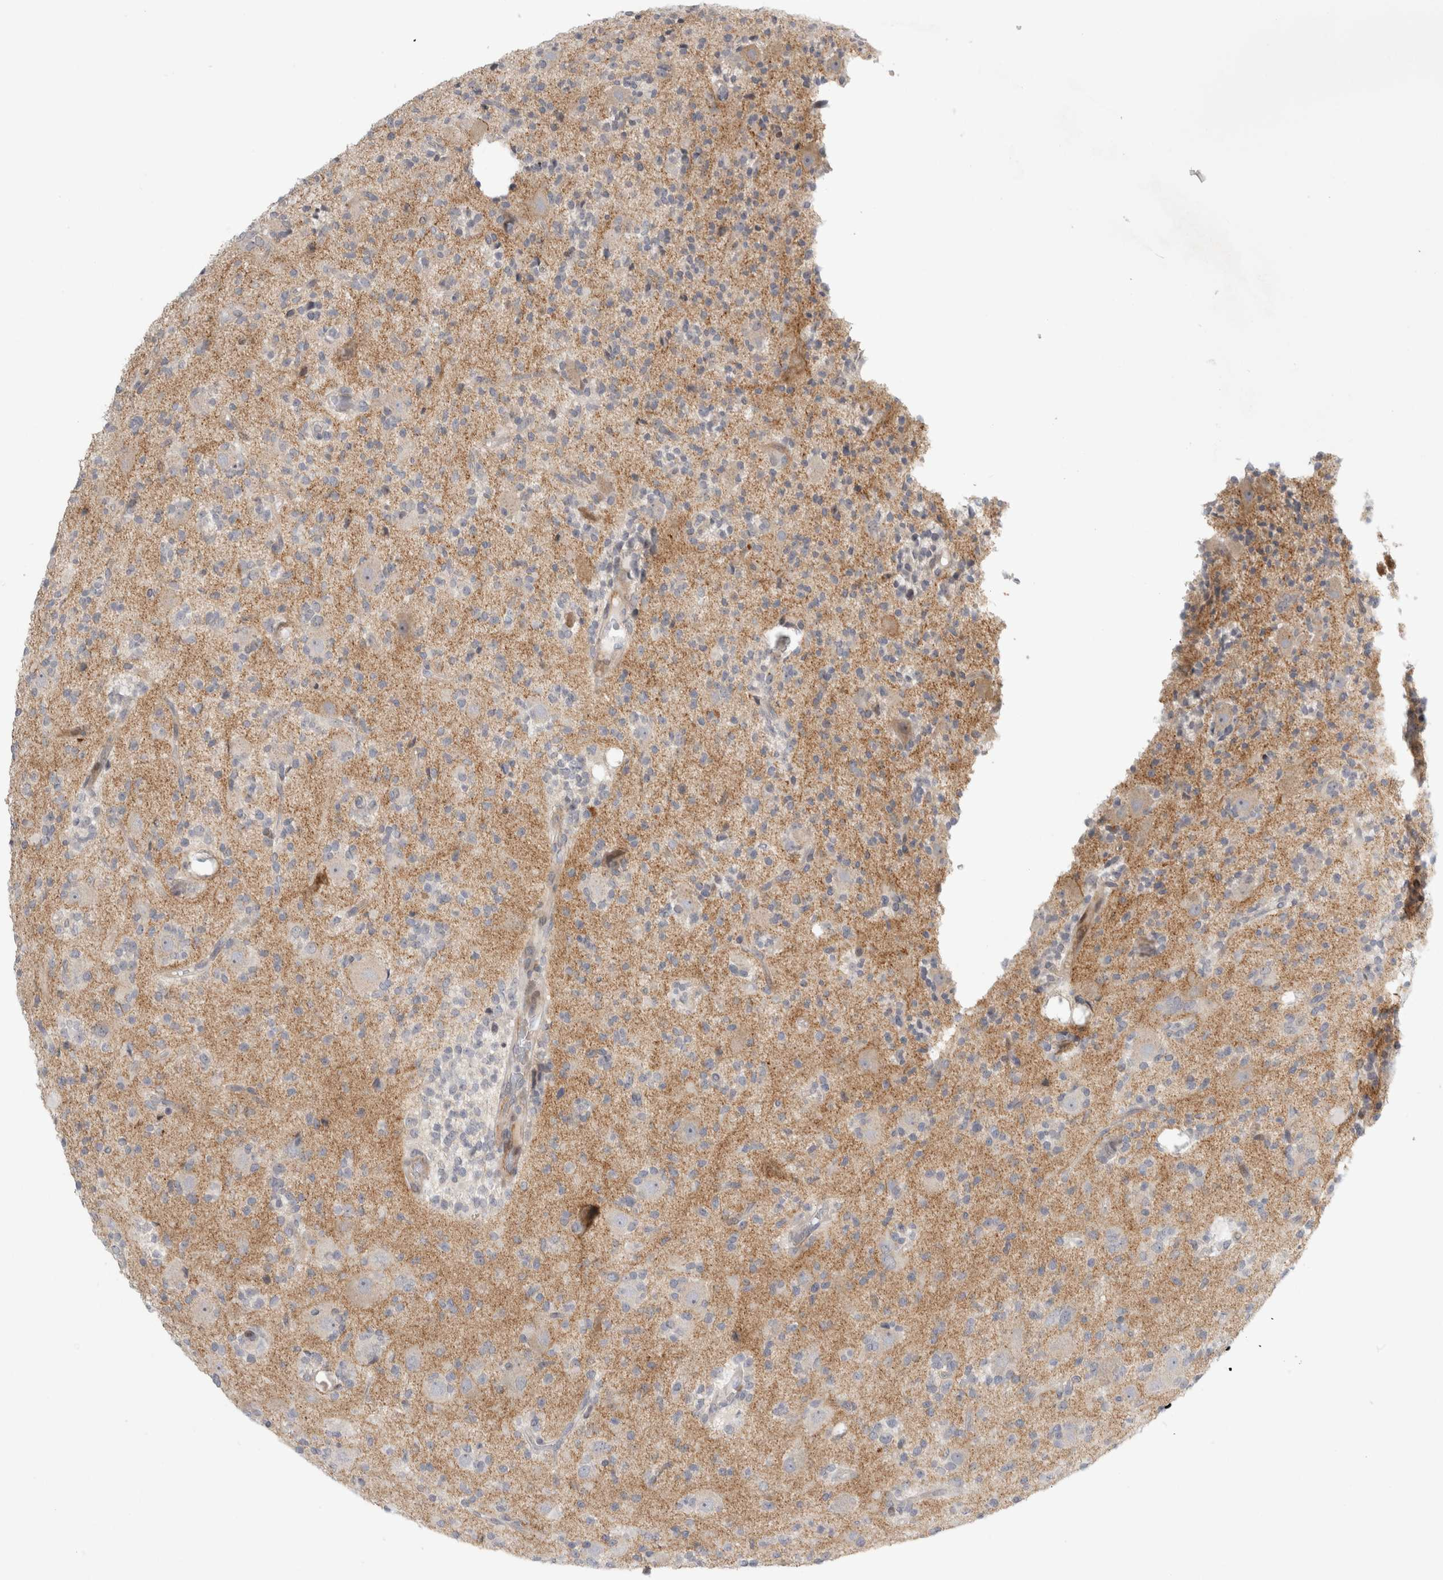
{"staining": {"intensity": "weak", "quantity": "25%-75%", "location": "cytoplasmic/membranous"}, "tissue": "glioma", "cell_type": "Tumor cells", "image_type": "cancer", "snomed": [{"axis": "morphology", "description": "Glioma, malignant, High grade"}, {"axis": "topography", "description": "Brain"}], "caption": "Immunohistochemistry (IHC) photomicrograph of neoplastic tissue: human glioma stained using immunohistochemistry displays low levels of weak protein expression localized specifically in the cytoplasmic/membranous of tumor cells, appearing as a cytoplasmic/membranous brown color.", "gene": "UTP25", "patient": {"sex": "male", "age": 34}}